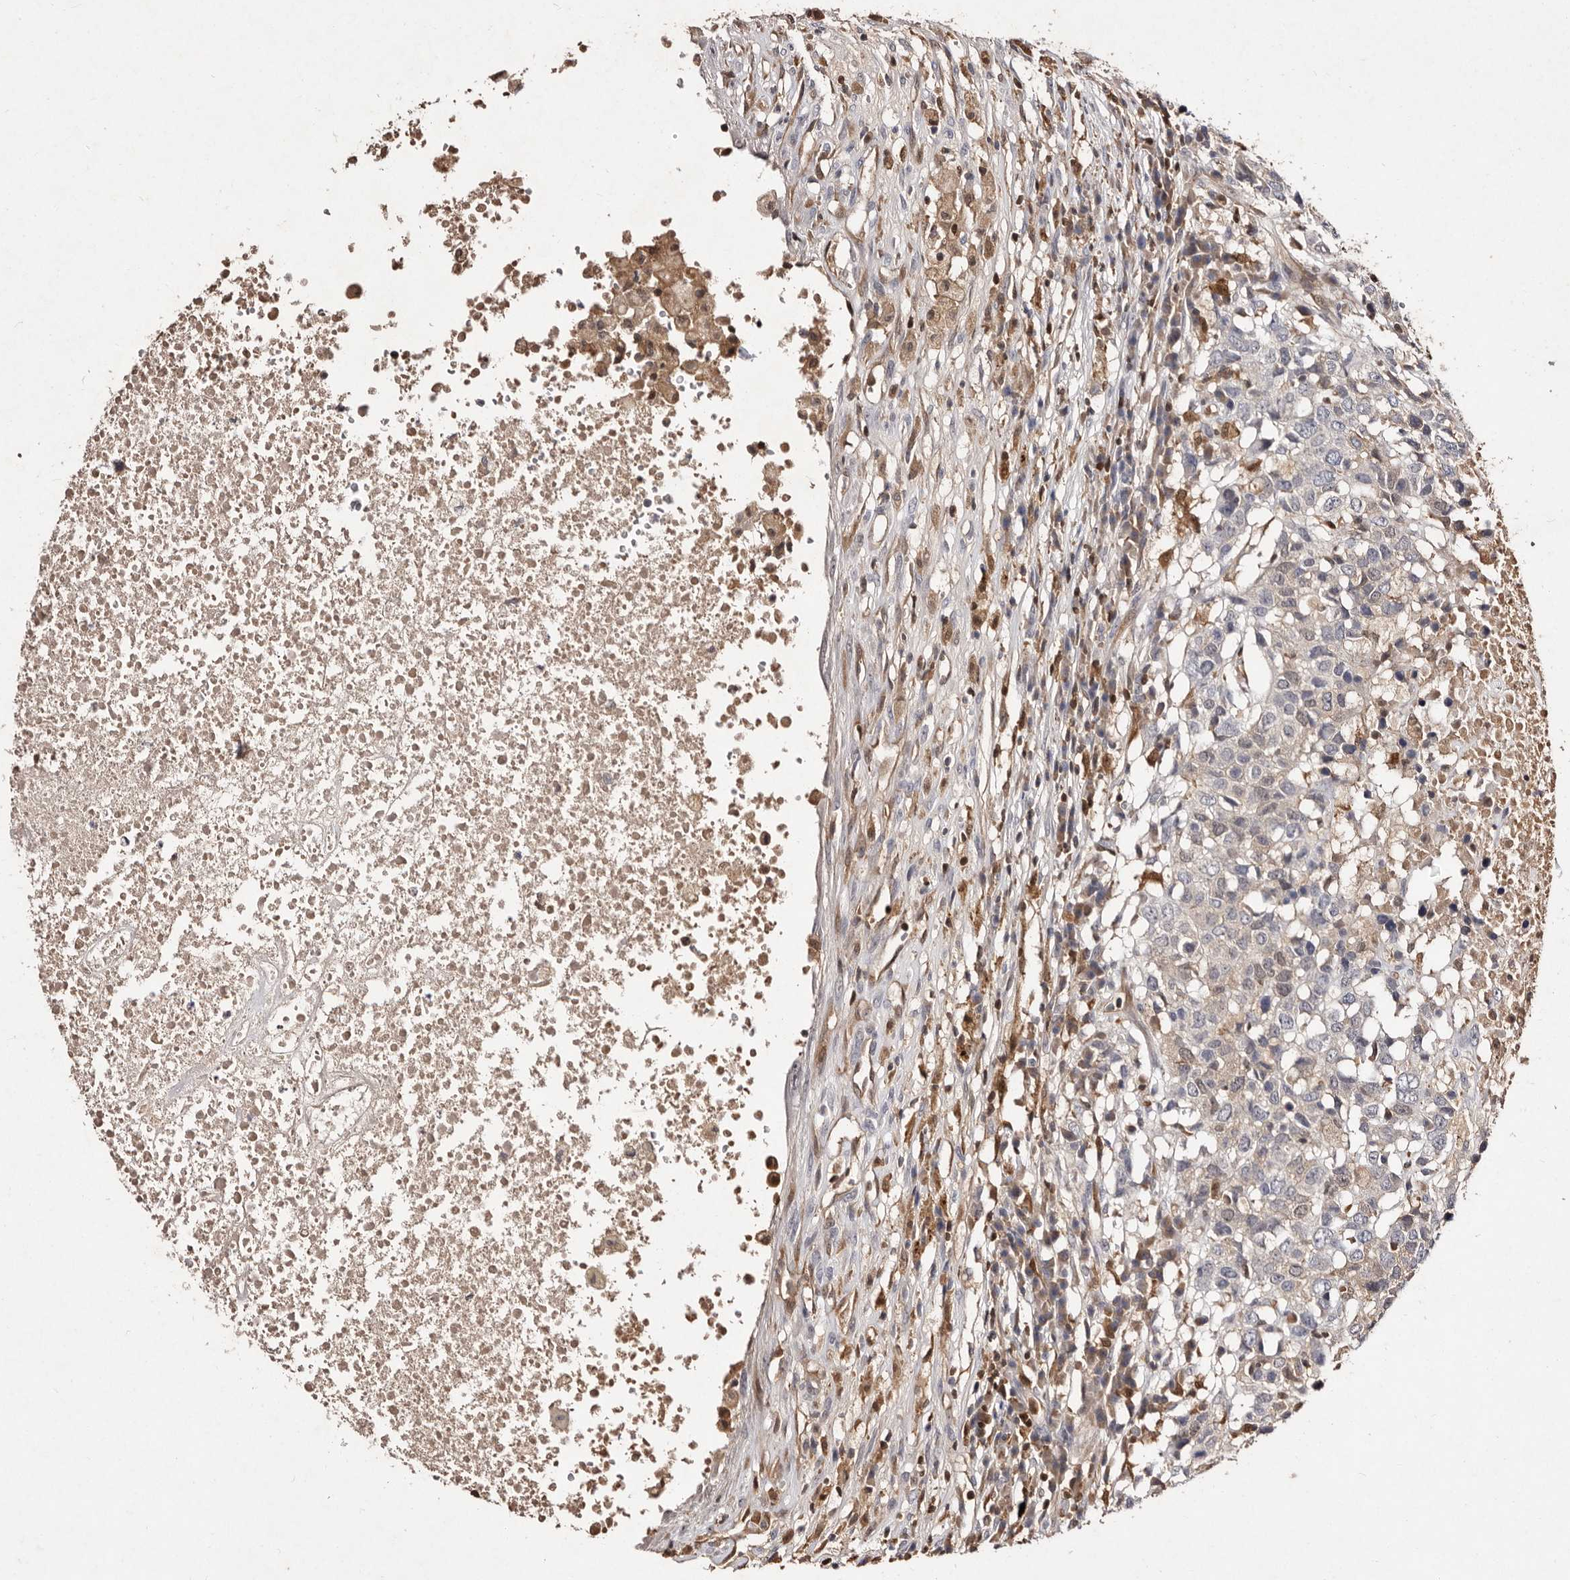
{"staining": {"intensity": "negative", "quantity": "none", "location": "none"}, "tissue": "head and neck cancer", "cell_type": "Tumor cells", "image_type": "cancer", "snomed": [{"axis": "morphology", "description": "Squamous cell carcinoma, NOS"}, {"axis": "topography", "description": "Head-Neck"}], "caption": "The micrograph exhibits no significant positivity in tumor cells of head and neck cancer.", "gene": "GIMAP4", "patient": {"sex": "male", "age": 66}}